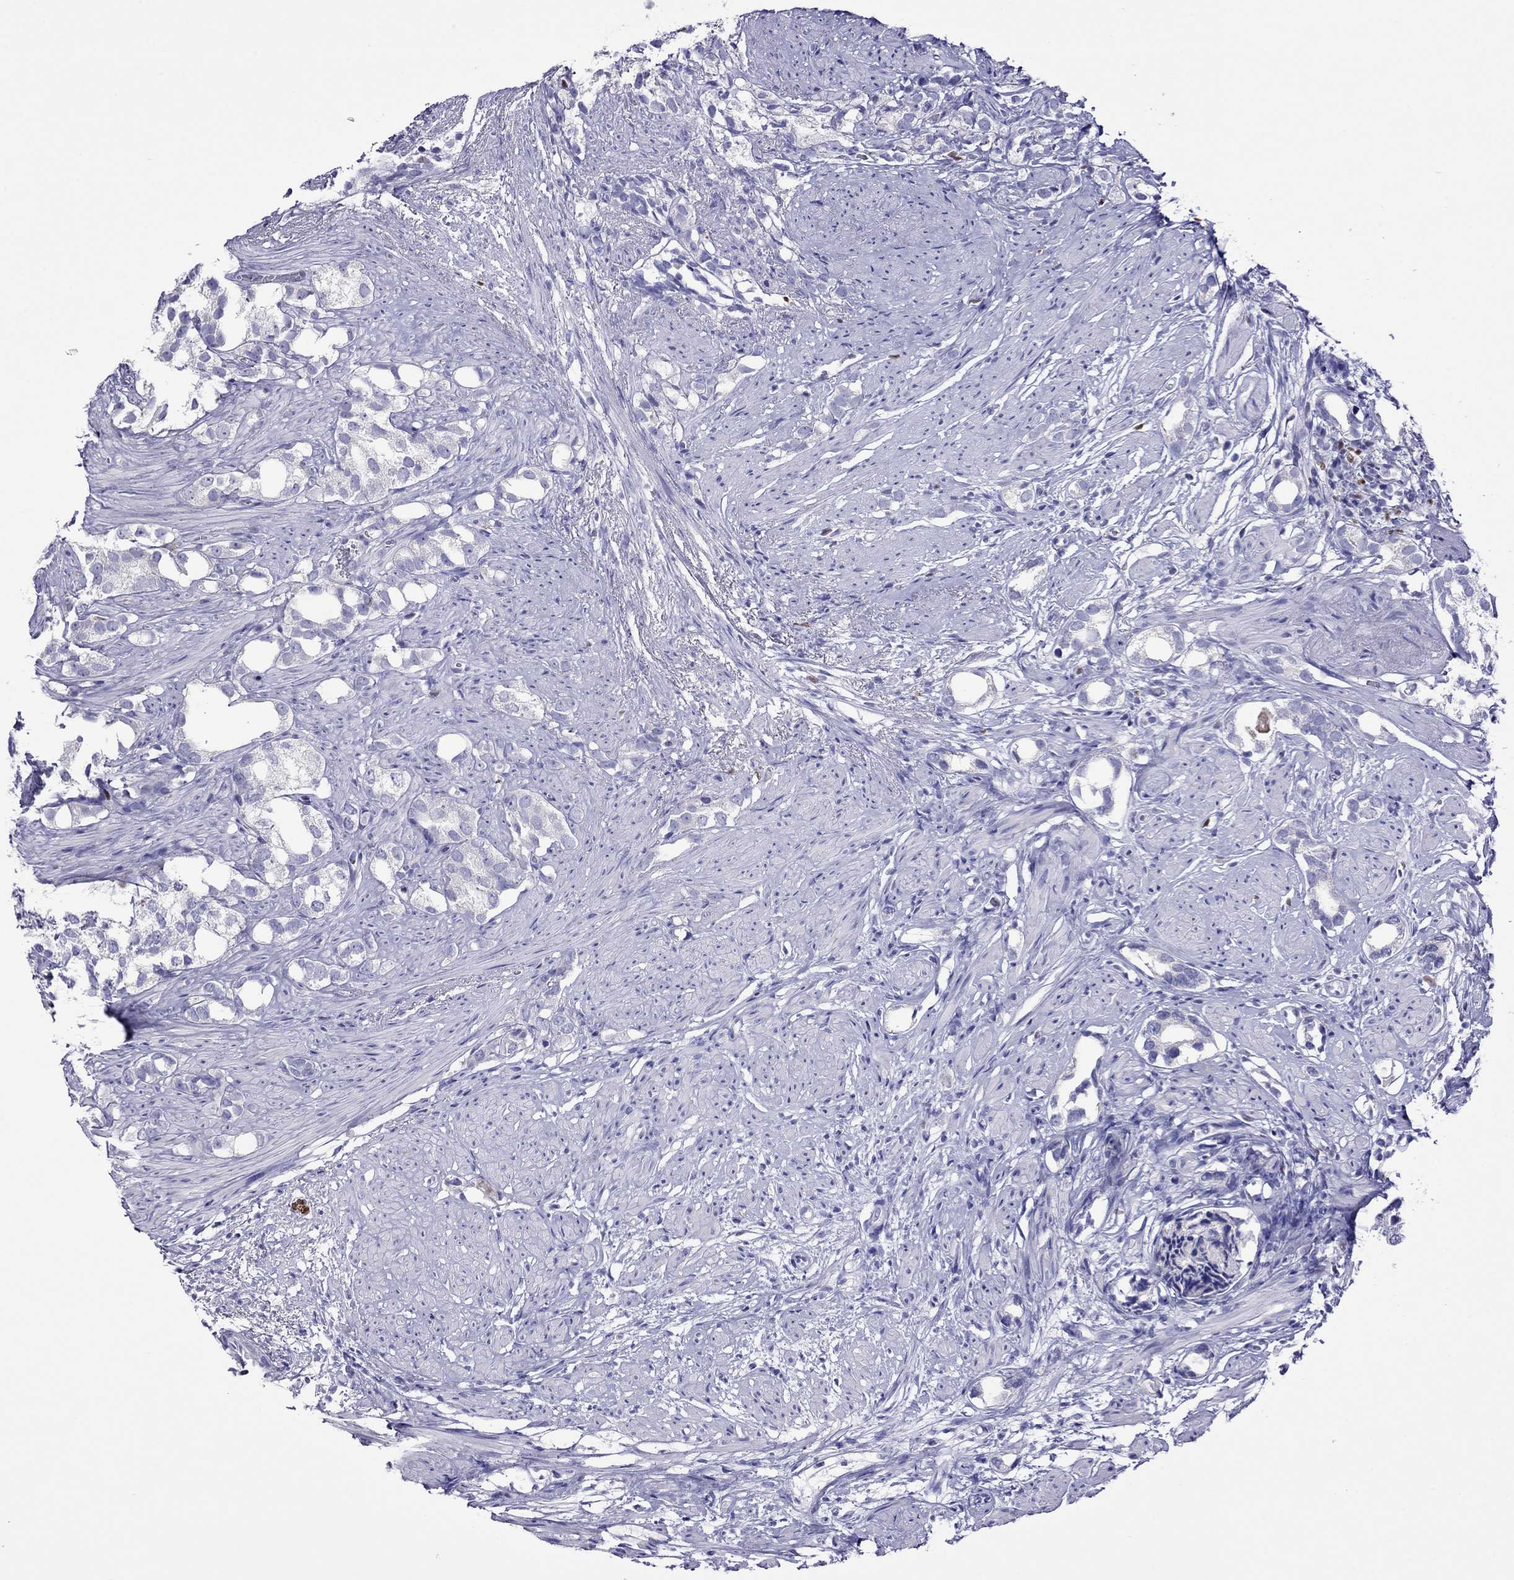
{"staining": {"intensity": "negative", "quantity": "none", "location": "none"}, "tissue": "prostate cancer", "cell_type": "Tumor cells", "image_type": "cancer", "snomed": [{"axis": "morphology", "description": "Adenocarcinoma, High grade"}, {"axis": "topography", "description": "Prostate"}], "caption": "Immunohistochemistry of adenocarcinoma (high-grade) (prostate) reveals no staining in tumor cells.", "gene": "MPZ", "patient": {"sex": "male", "age": 82}}